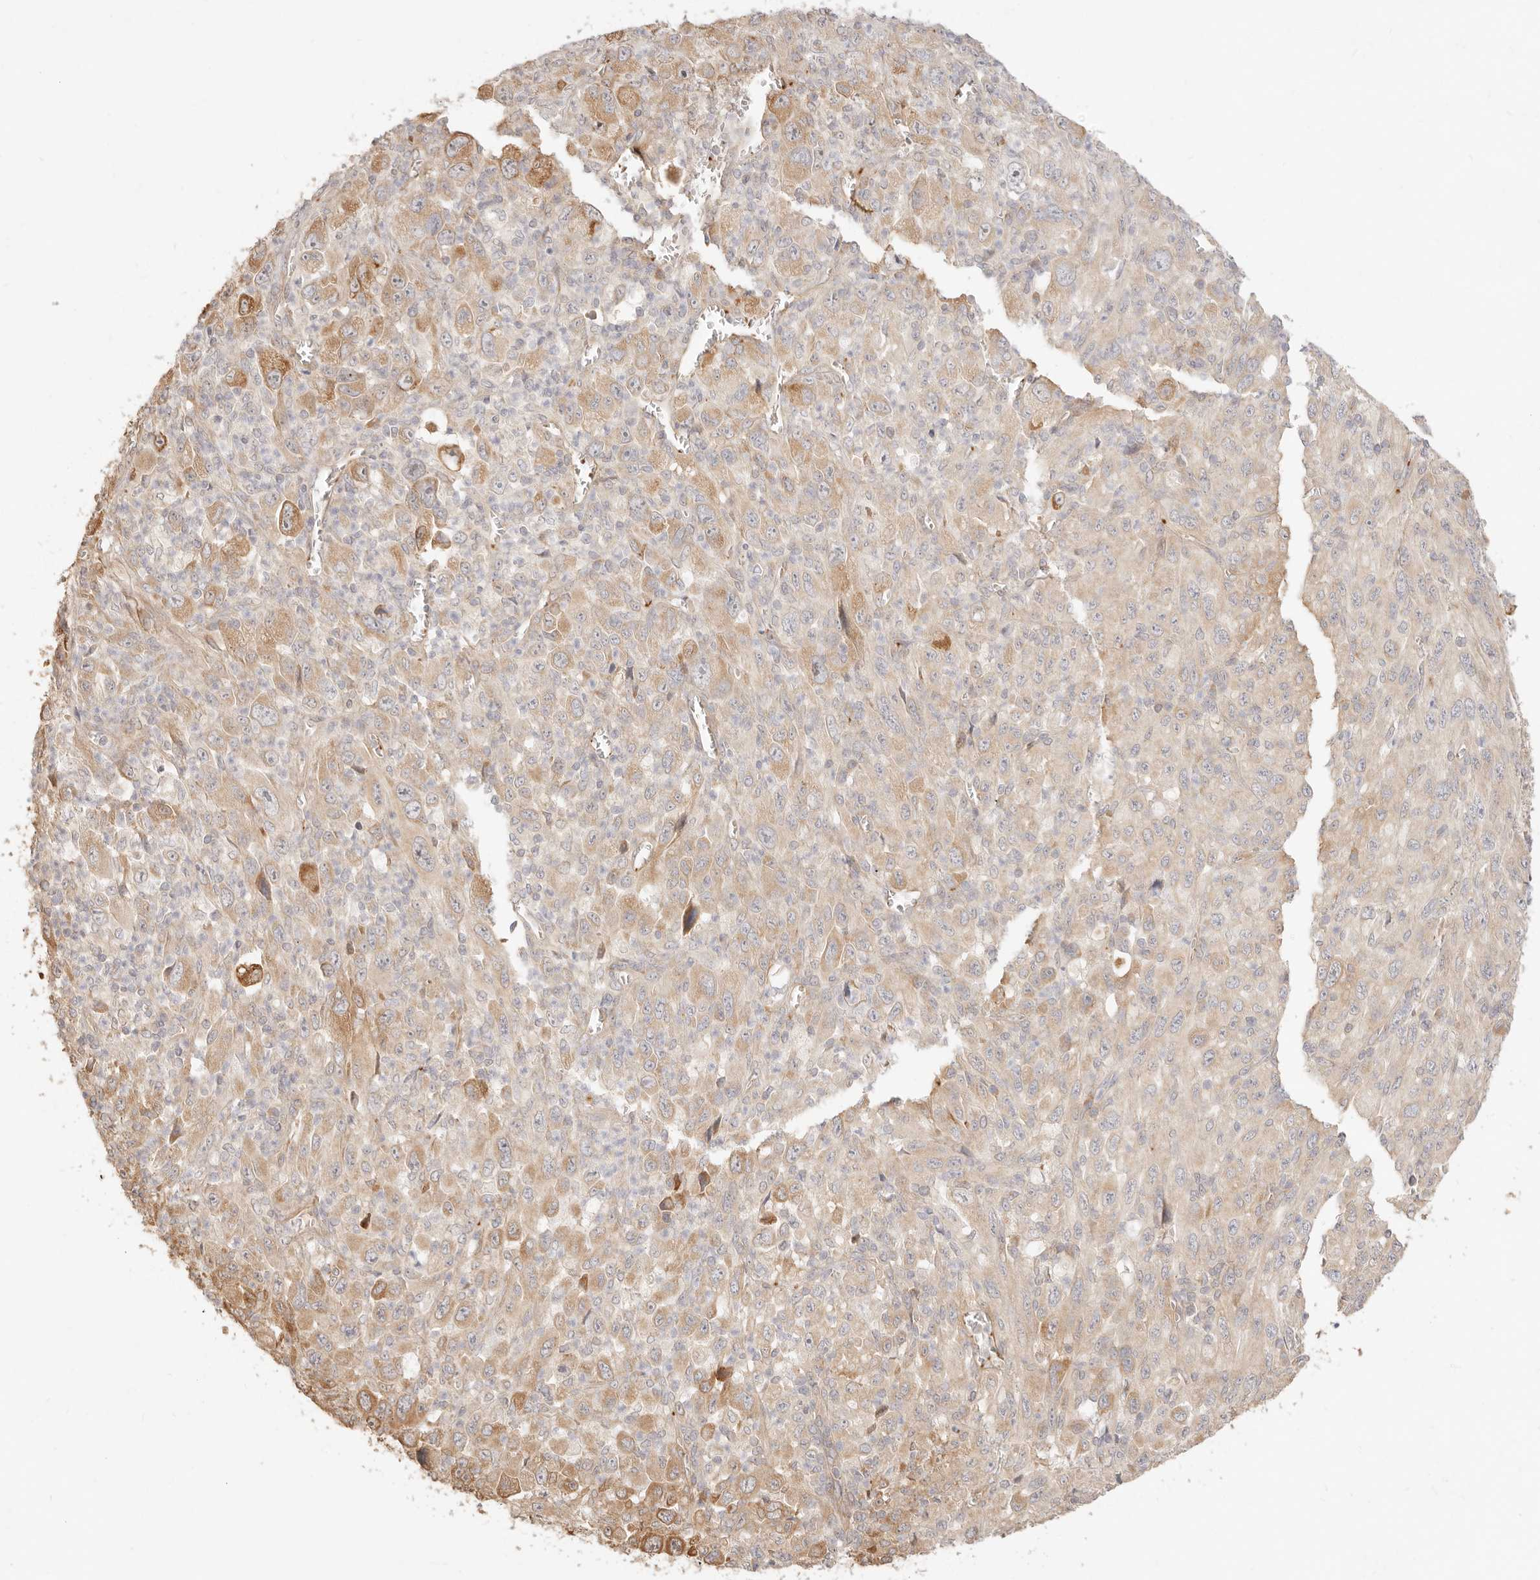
{"staining": {"intensity": "weak", "quantity": "25%-75%", "location": "cytoplasmic/membranous"}, "tissue": "melanoma", "cell_type": "Tumor cells", "image_type": "cancer", "snomed": [{"axis": "morphology", "description": "Malignant melanoma, Metastatic site"}, {"axis": "topography", "description": "Skin"}], "caption": "This is a histology image of immunohistochemistry staining of melanoma, which shows weak expression in the cytoplasmic/membranous of tumor cells.", "gene": "UBXN10", "patient": {"sex": "female", "age": 56}}